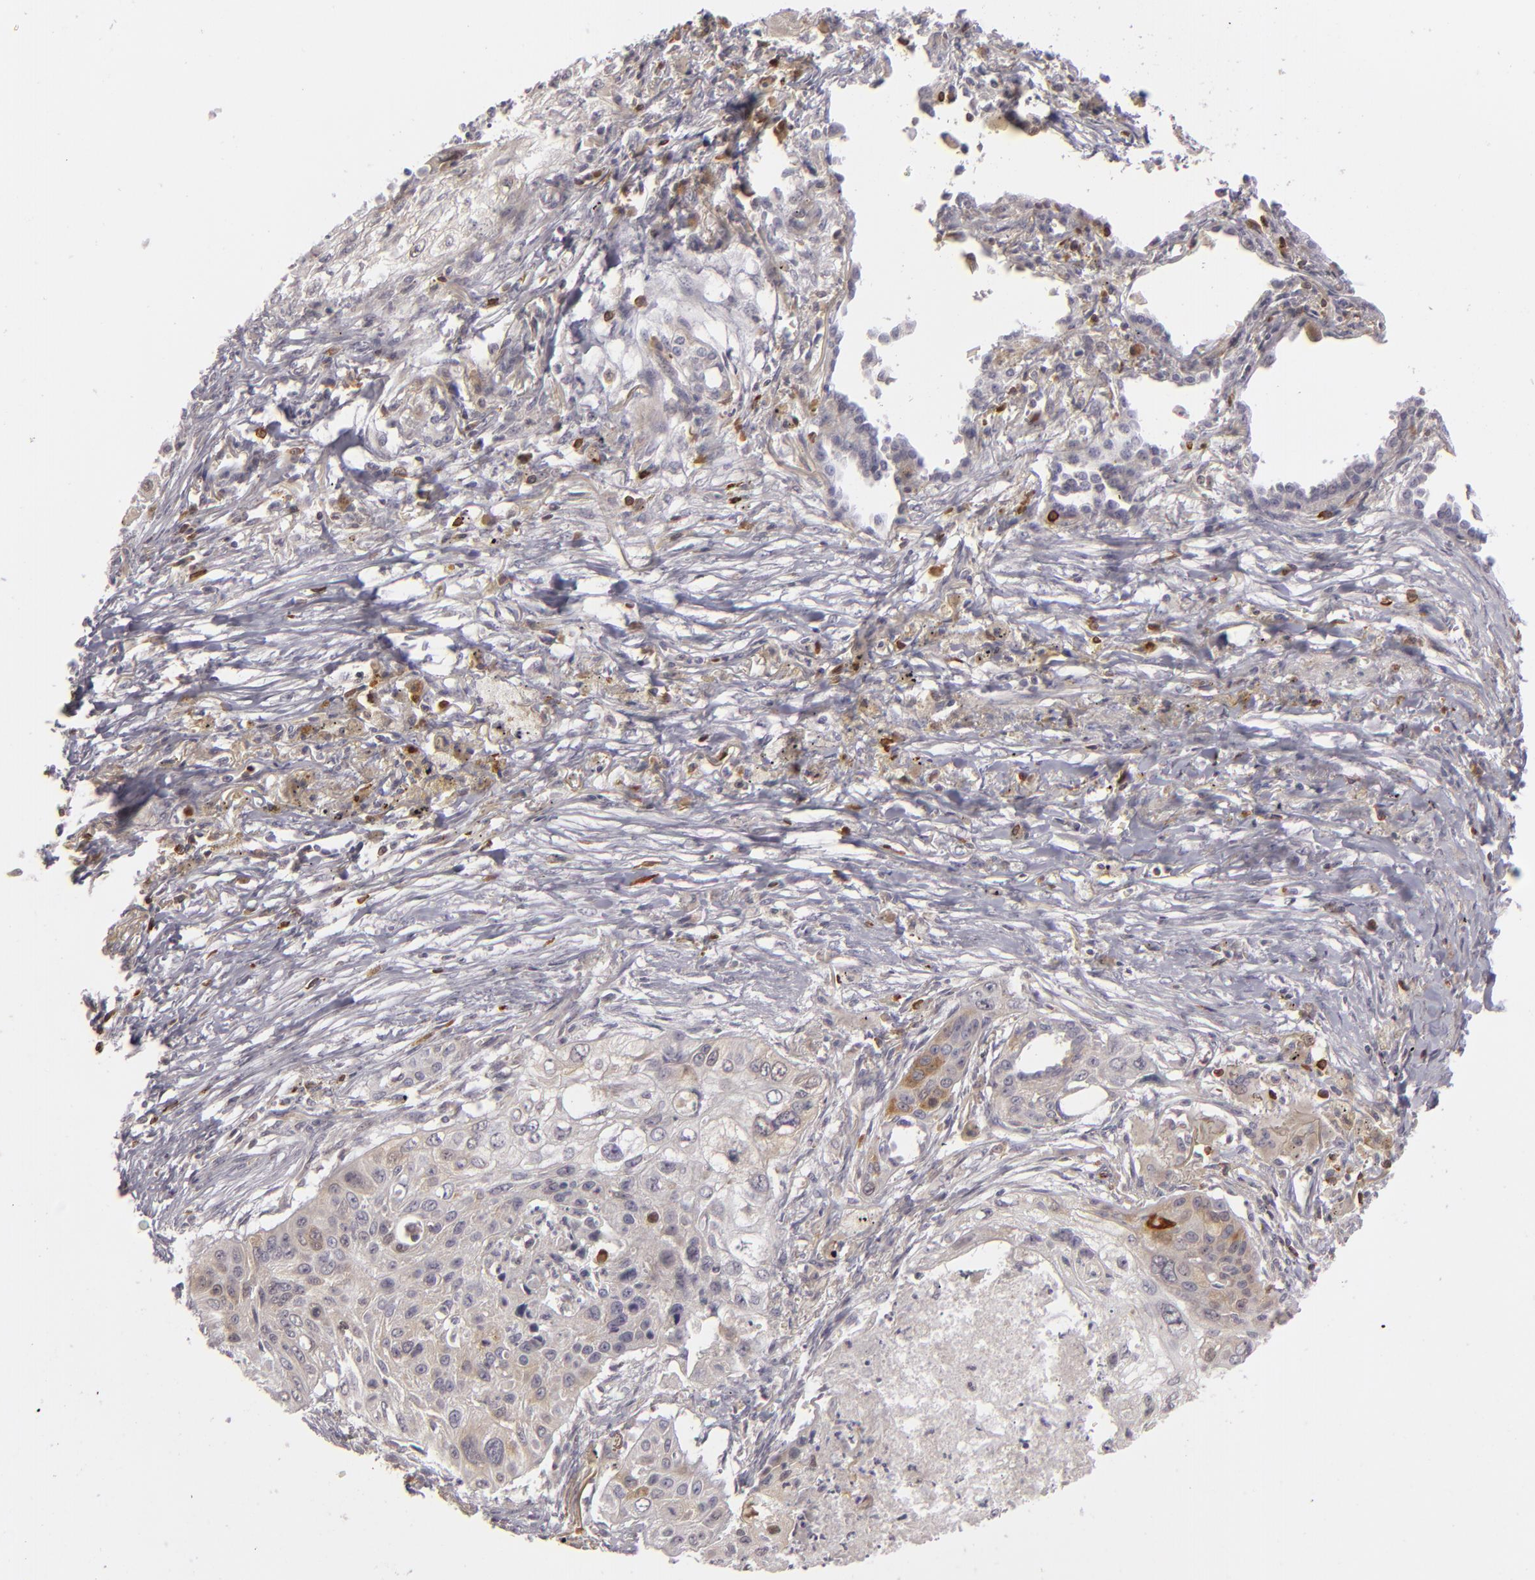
{"staining": {"intensity": "weak", "quantity": "25%-75%", "location": "cytoplasmic/membranous"}, "tissue": "lung cancer", "cell_type": "Tumor cells", "image_type": "cancer", "snomed": [{"axis": "morphology", "description": "Squamous cell carcinoma, NOS"}, {"axis": "topography", "description": "Lung"}], "caption": "Lung cancer (squamous cell carcinoma) stained for a protein (brown) reveals weak cytoplasmic/membranous positive staining in approximately 25%-75% of tumor cells.", "gene": "APOBEC3G", "patient": {"sex": "male", "age": 71}}